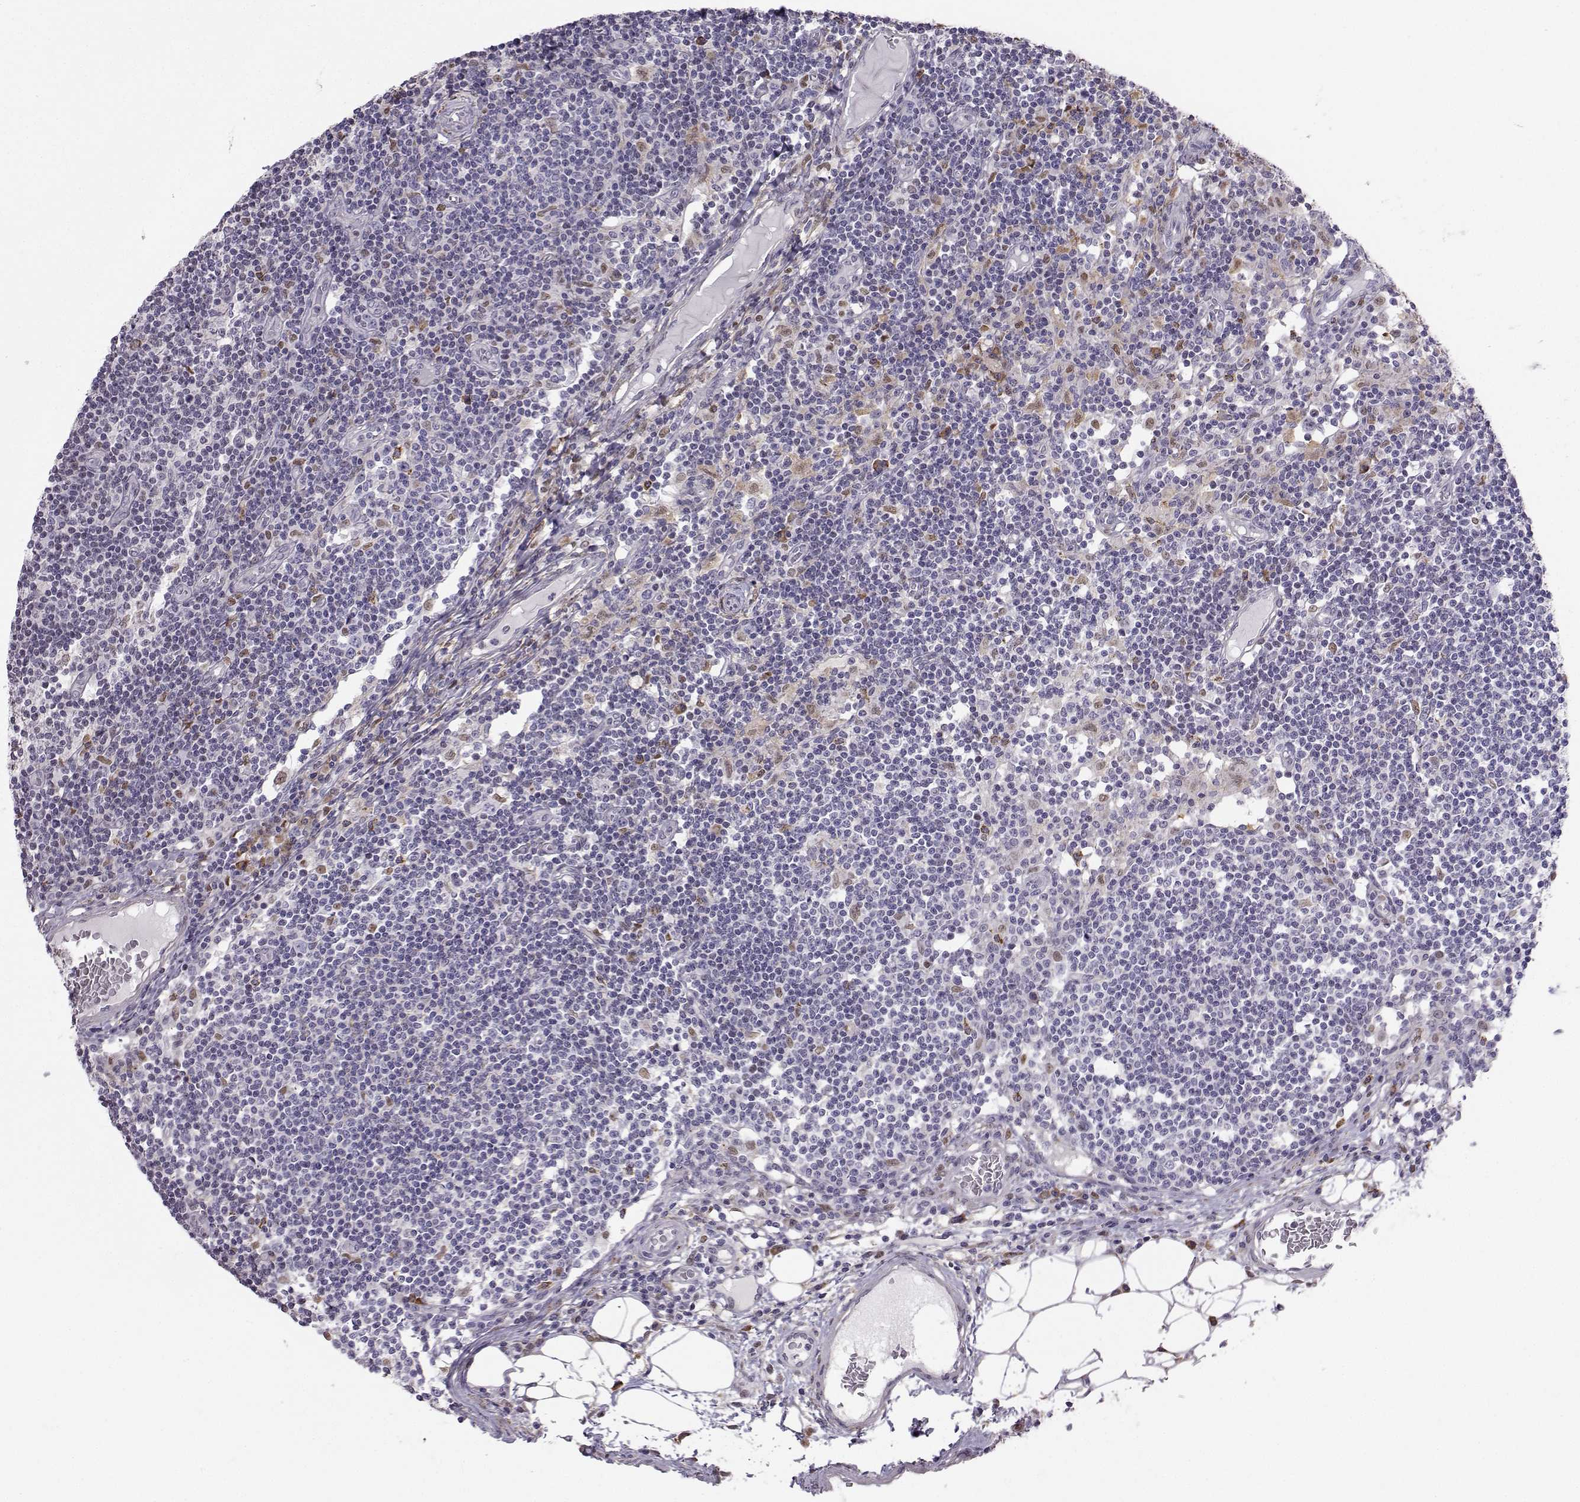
{"staining": {"intensity": "negative", "quantity": "none", "location": "none"}, "tissue": "lymph node", "cell_type": "Non-germinal center cells", "image_type": "normal", "snomed": [{"axis": "morphology", "description": "Normal tissue, NOS"}, {"axis": "topography", "description": "Lymph node"}], "caption": "Immunohistochemistry (IHC) micrograph of normal lymph node: lymph node stained with DAB (3,3'-diaminobenzidine) shows no significant protein positivity in non-germinal center cells.", "gene": "DCLK3", "patient": {"sex": "female", "age": 72}}